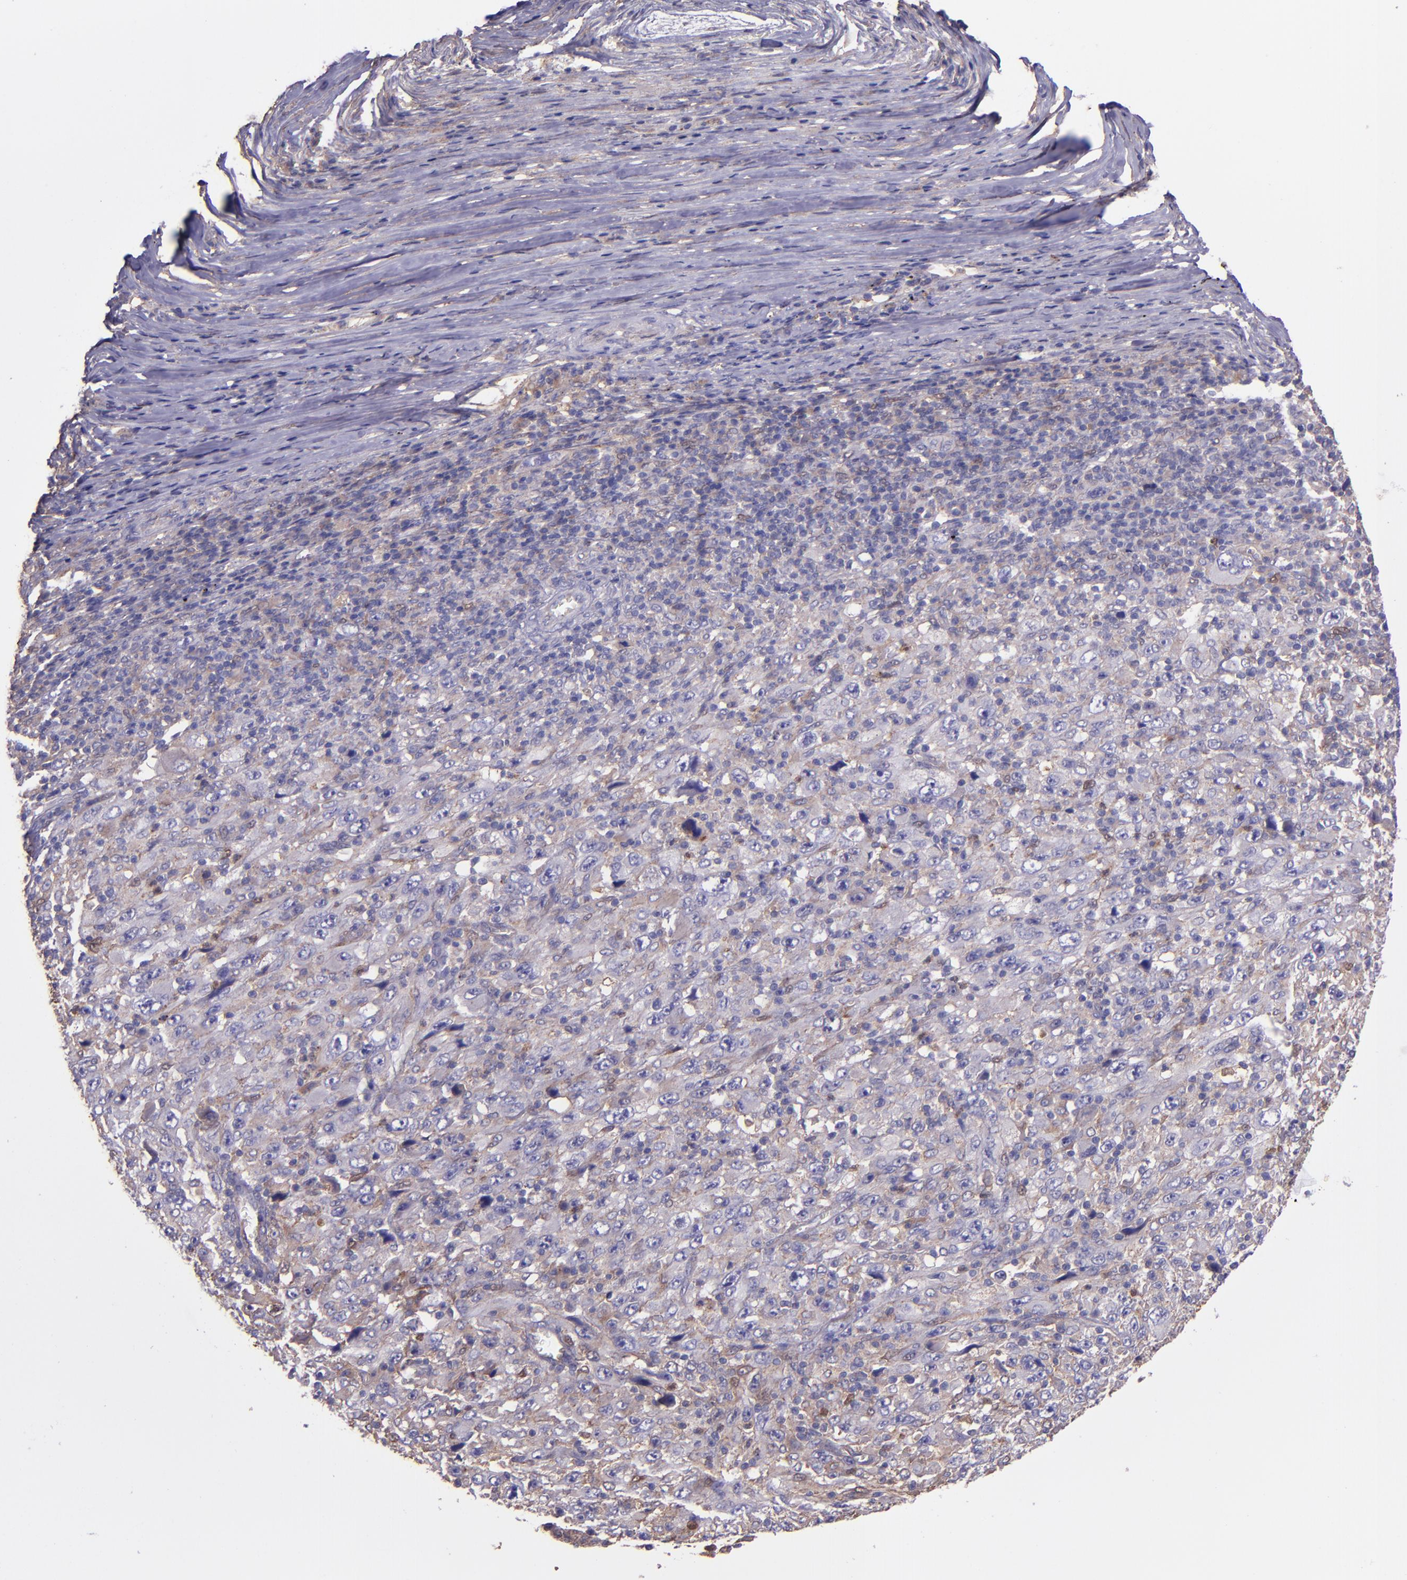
{"staining": {"intensity": "weak", "quantity": "25%-75%", "location": "cytoplasmic/membranous"}, "tissue": "melanoma", "cell_type": "Tumor cells", "image_type": "cancer", "snomed": [{"axis": "morphology", "description": "Malignant melanoma, Metastatic site"}, {"axis": "topography", "description": "Skin"}], "caption": "High-magnification brightfield microscopy of malignant melanoma (metastatic site) stained with DAB (3,3'-diaminobenzidine) (brown) and counterstained with hematoxylin (blue). tumor cells exhibit weak cytoplasmic/membranous expression is identified in about25%-75% of cells. Nuclei are stained in blue.", "gene": "WASHC1", "patient": {"sex": "female", "age": 56}}